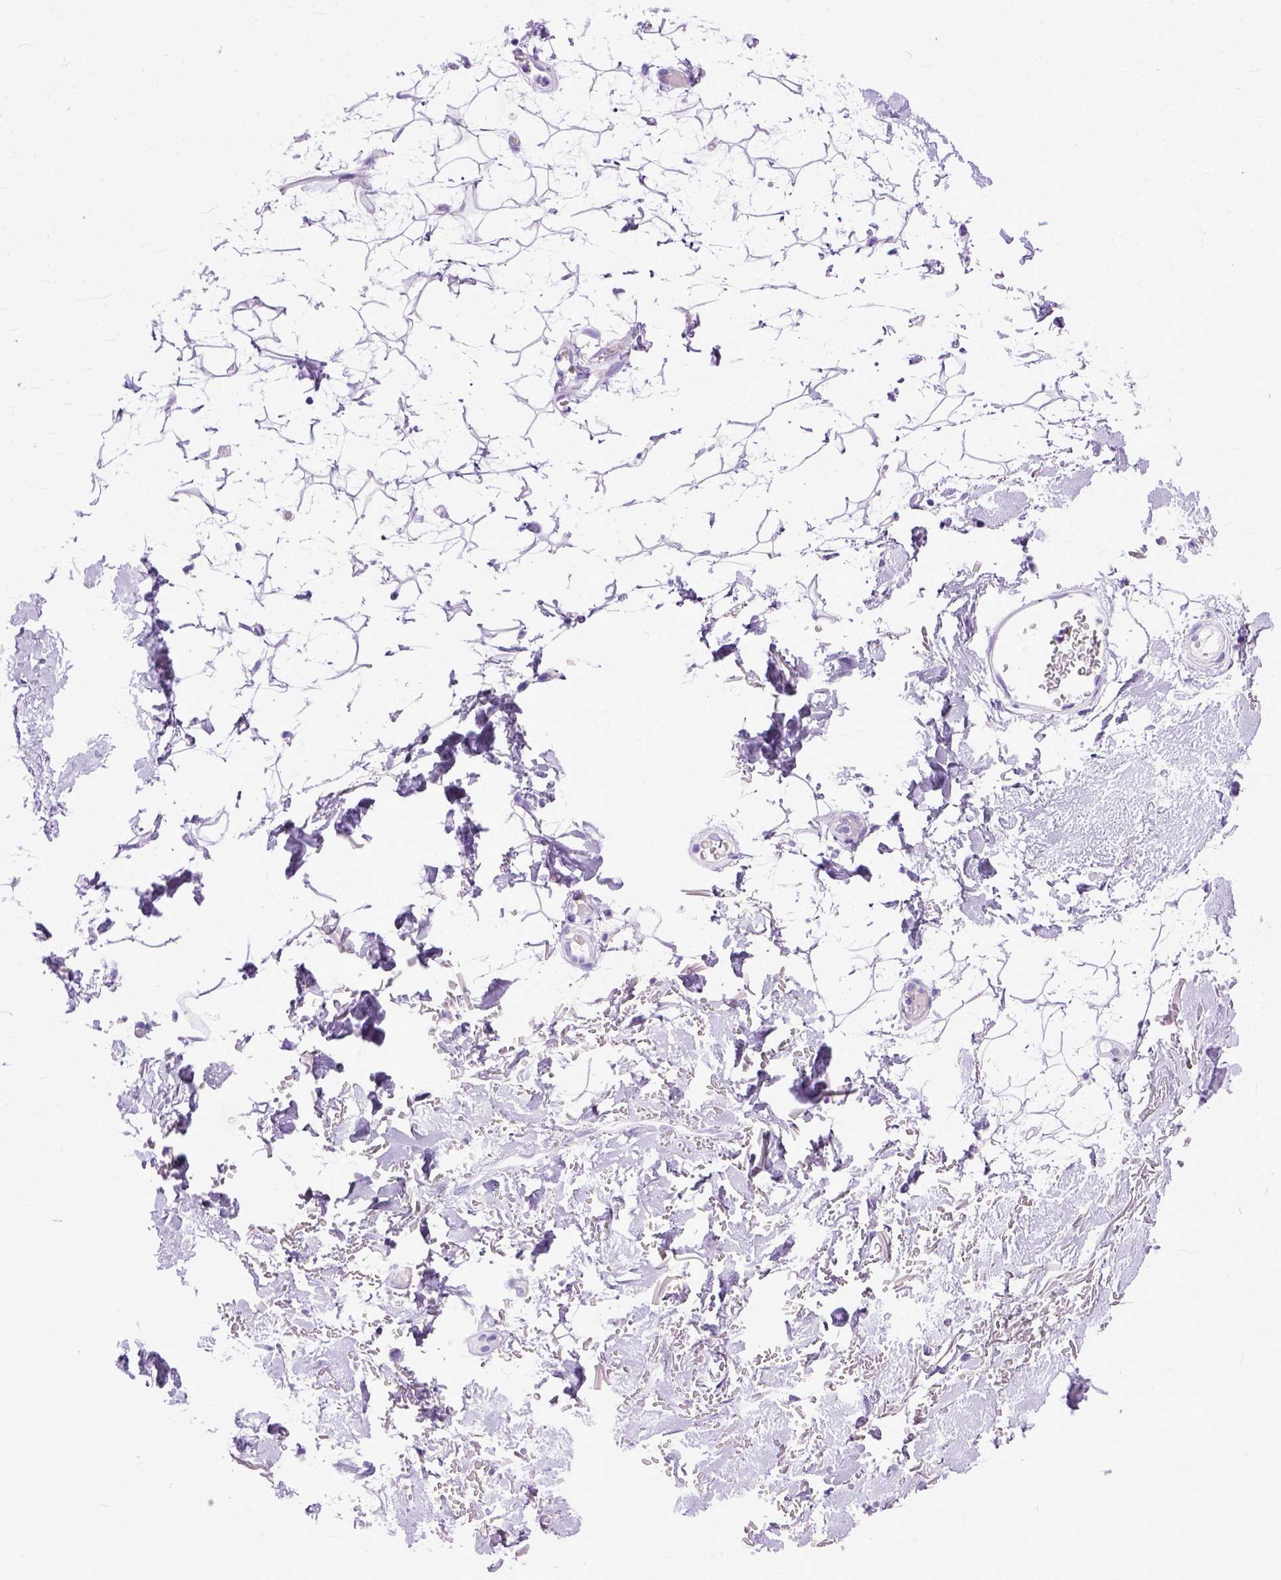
{"staining": {"intensity": "negative", "quantity": "none", "location": "none"}, "tissue": "adipose tissue", "cell_type": "Adipocytes", "image_type": "normal", "snomed": [{"axis": "morphology", "description": "Normal tissue, NOS"}, {"axis": "topography", "description": "Anal"}, {"axis": "topography", "description": "Peripheral nerve tissue"}], "caption": "Photomicrograph shows no significant protein staining in adipocytes of unremarkable adipose tissue.", "gene": "GNGT1", "patient": {"sex": "male", "age": 78}}